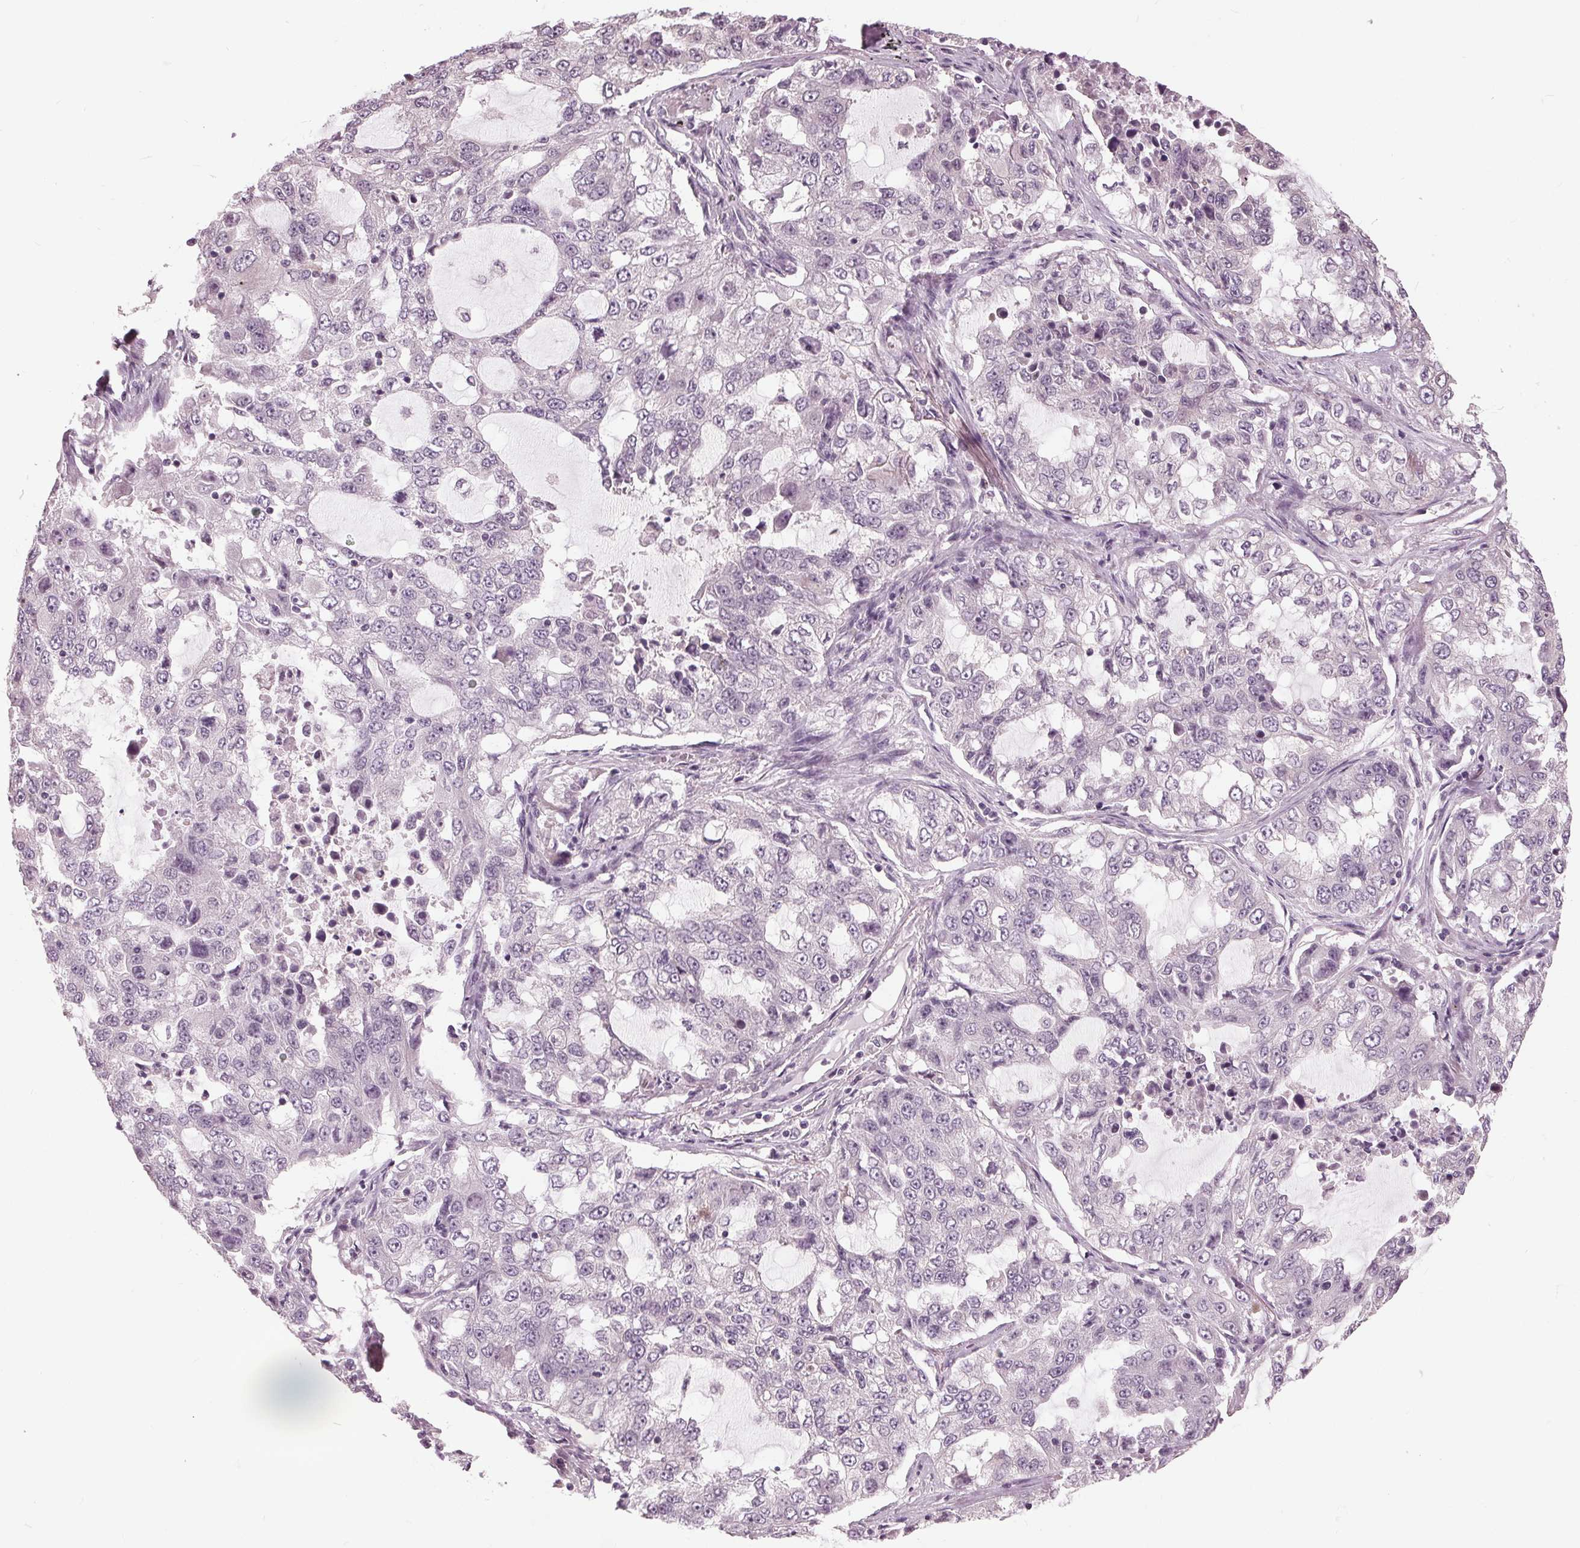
{"staining": {"intensity": "negative", "quantity": "none", "location": "none"}, "tissue": "lung cancer", "cell_type": "Tumor cells", "image_type": "cancer", "snomed": [{"axis": "morphology", "description": "Adenocarcinoma, NOS"}, {"axis": "topography", "description": "Lung"}], "caption": "Lung adenocarcinoma was stained to show a protein in brown. There is no significant expression in tumor cells. Brightfield microscopy of IHC stained with DAB (brown) and hematoxylin (blue), captured at high magnification.", "gene": "SIGLEC6", "patient": {"sex": "female", "age": 61}}